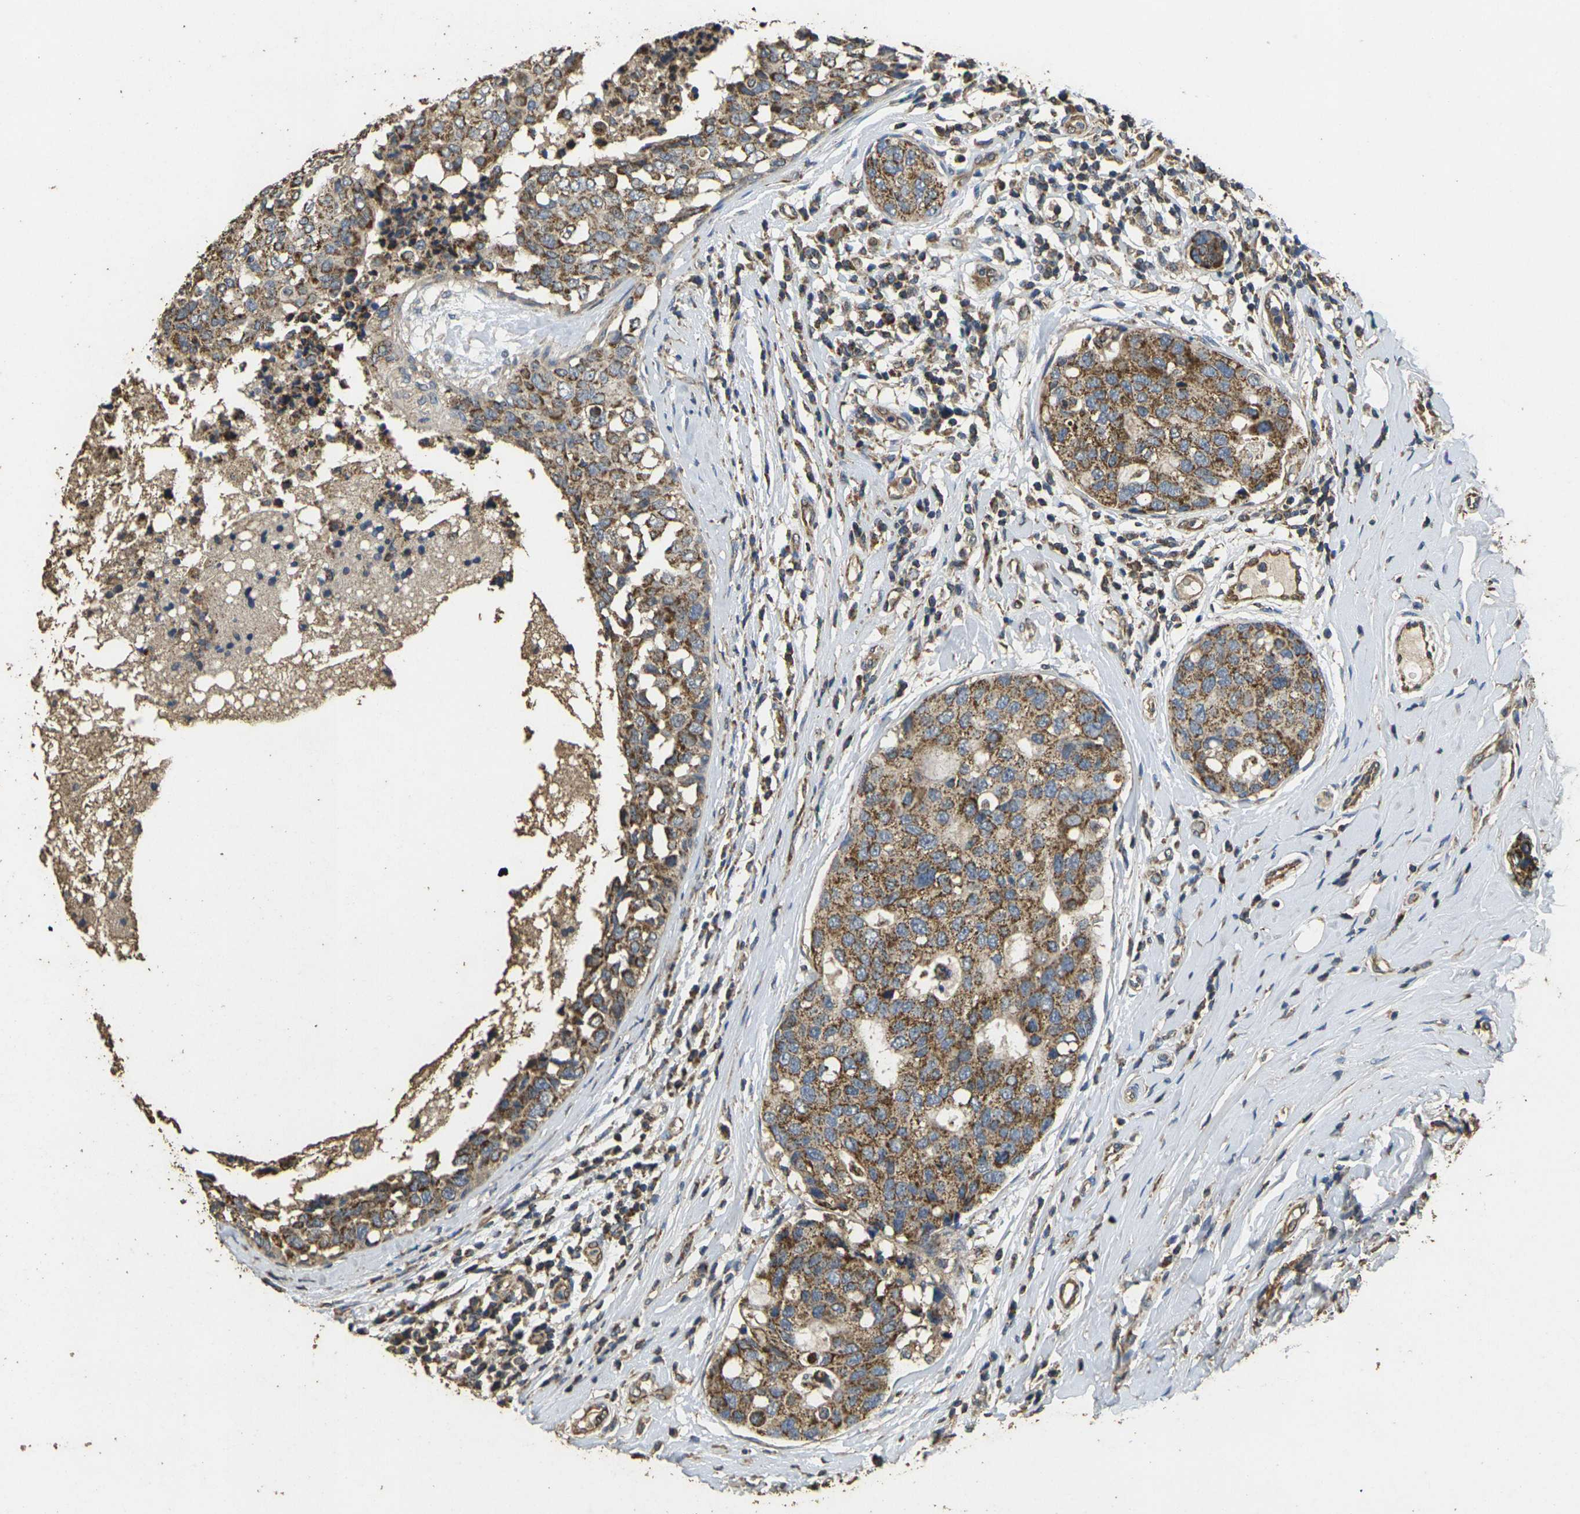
{"staining": {"intensity": "moderate", "quantity": ">75%", "location": "cytoplasmic/membranous"}, "tissue": "breast cancer", "cell_type": "Tumor cells", "image_type": "cancer", "snomed": [{"axis": "morphology", "description": "Duct carcinoma"}, {"axis": "topography", "description": "Breast"}], "caption": "Human breast cancer (infiltrating ductal carcinoma) stained with a brown dye demonstrates moderate cytoplasmic/membranous positive staining in approximately >75% of tumor cells.", "gene": "MAPK11", "patient": {"sex": "female", "age": 27}}